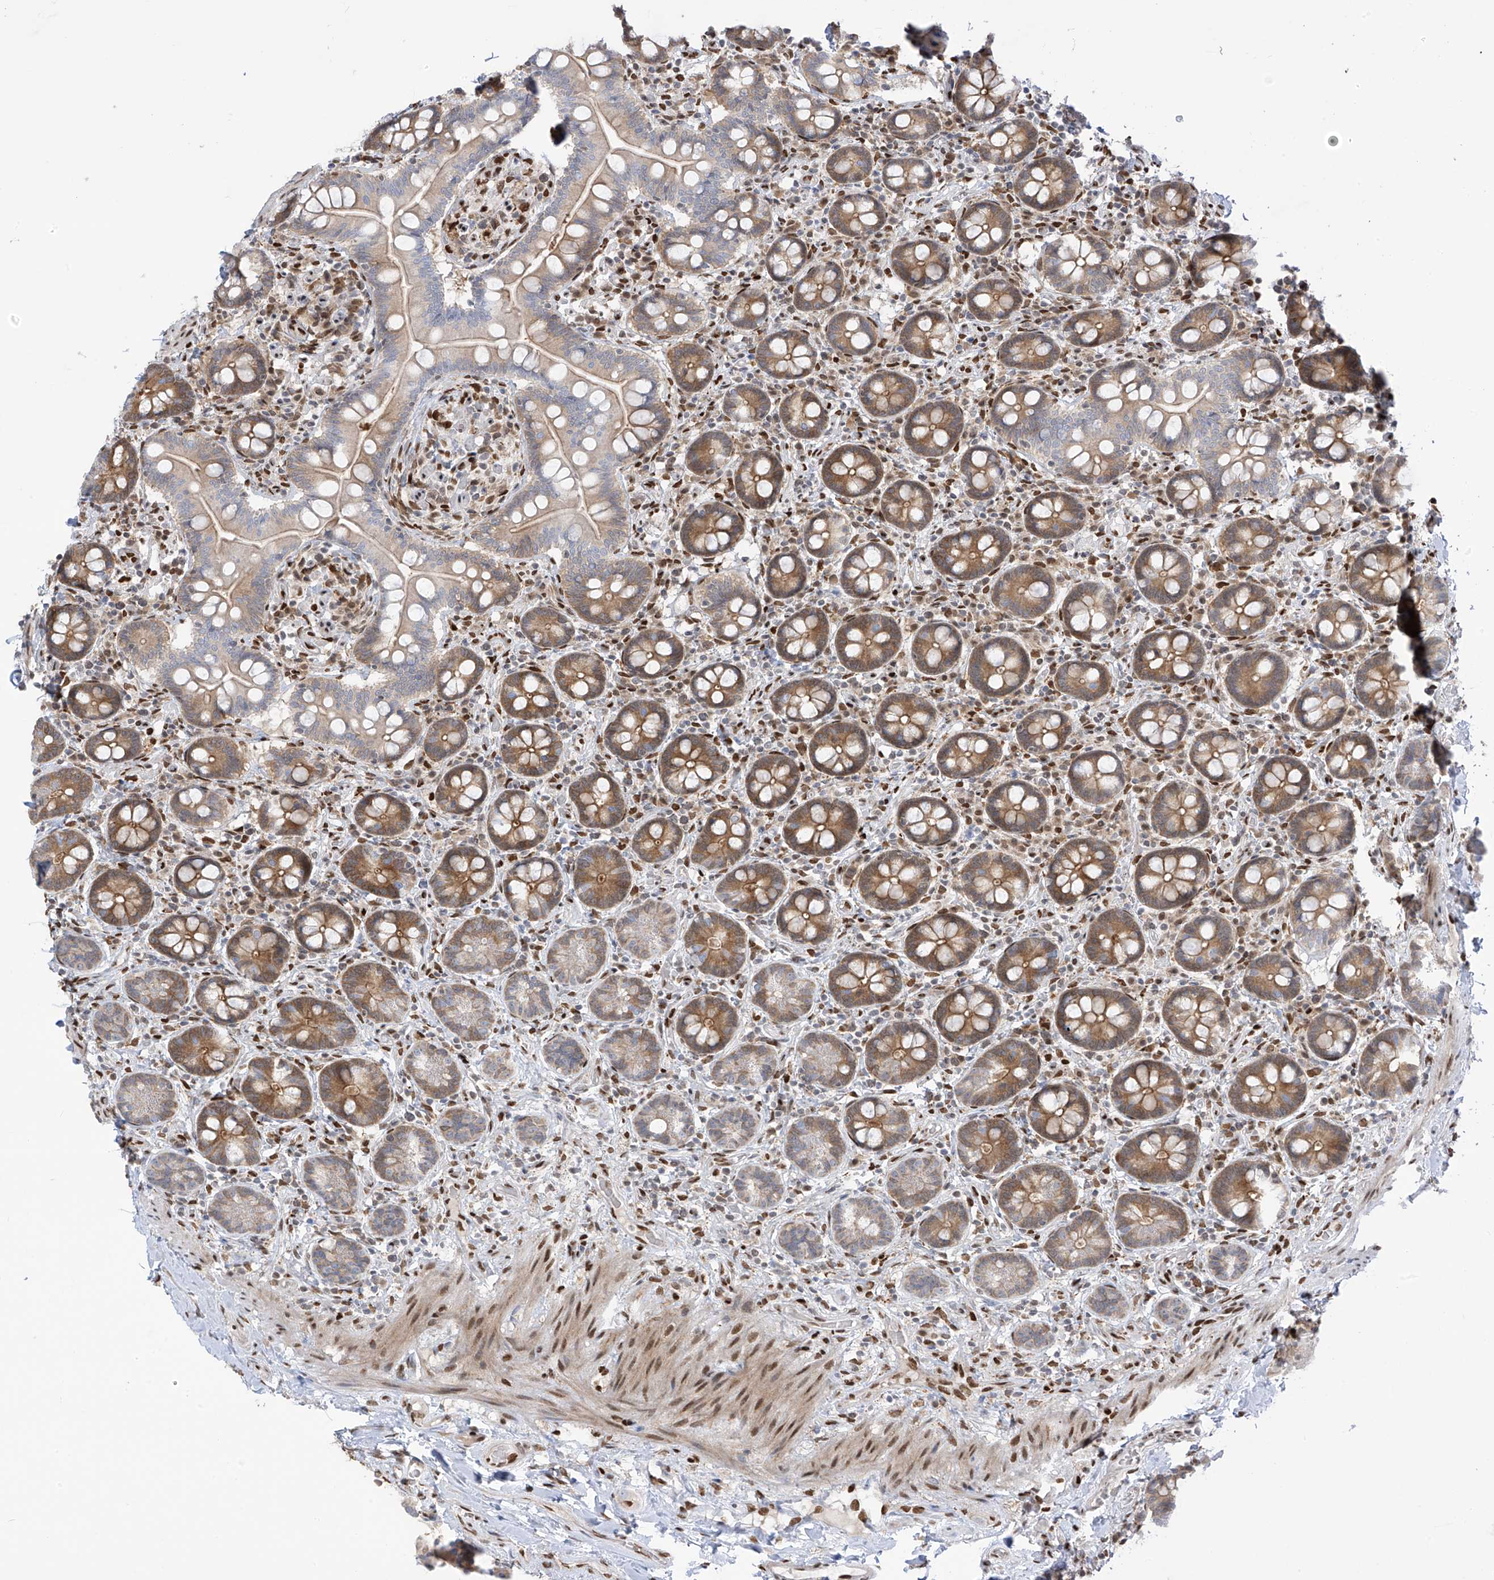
{"staining": {"intensity": "moderate", "quantity": "25%-75%", "location": "cytoplasmic/membranous"}, "tissue": "small intestine", "cell_type": "Glandular cells", "image_type": "normal", "snomed": [{"axis": "morphology", "description": "Normal tissue, NOS"}, {"axis": "topography", "description": "Small intestine"}], "caption": "DAB immunohistochemical staining of normal small intestine demonstrates moderate cytoplasmic/membranous protein staining in about 25%-75% of glandular cells.", "gene": "PM20D2", "patient": {"sex": "female", "age": 64}}